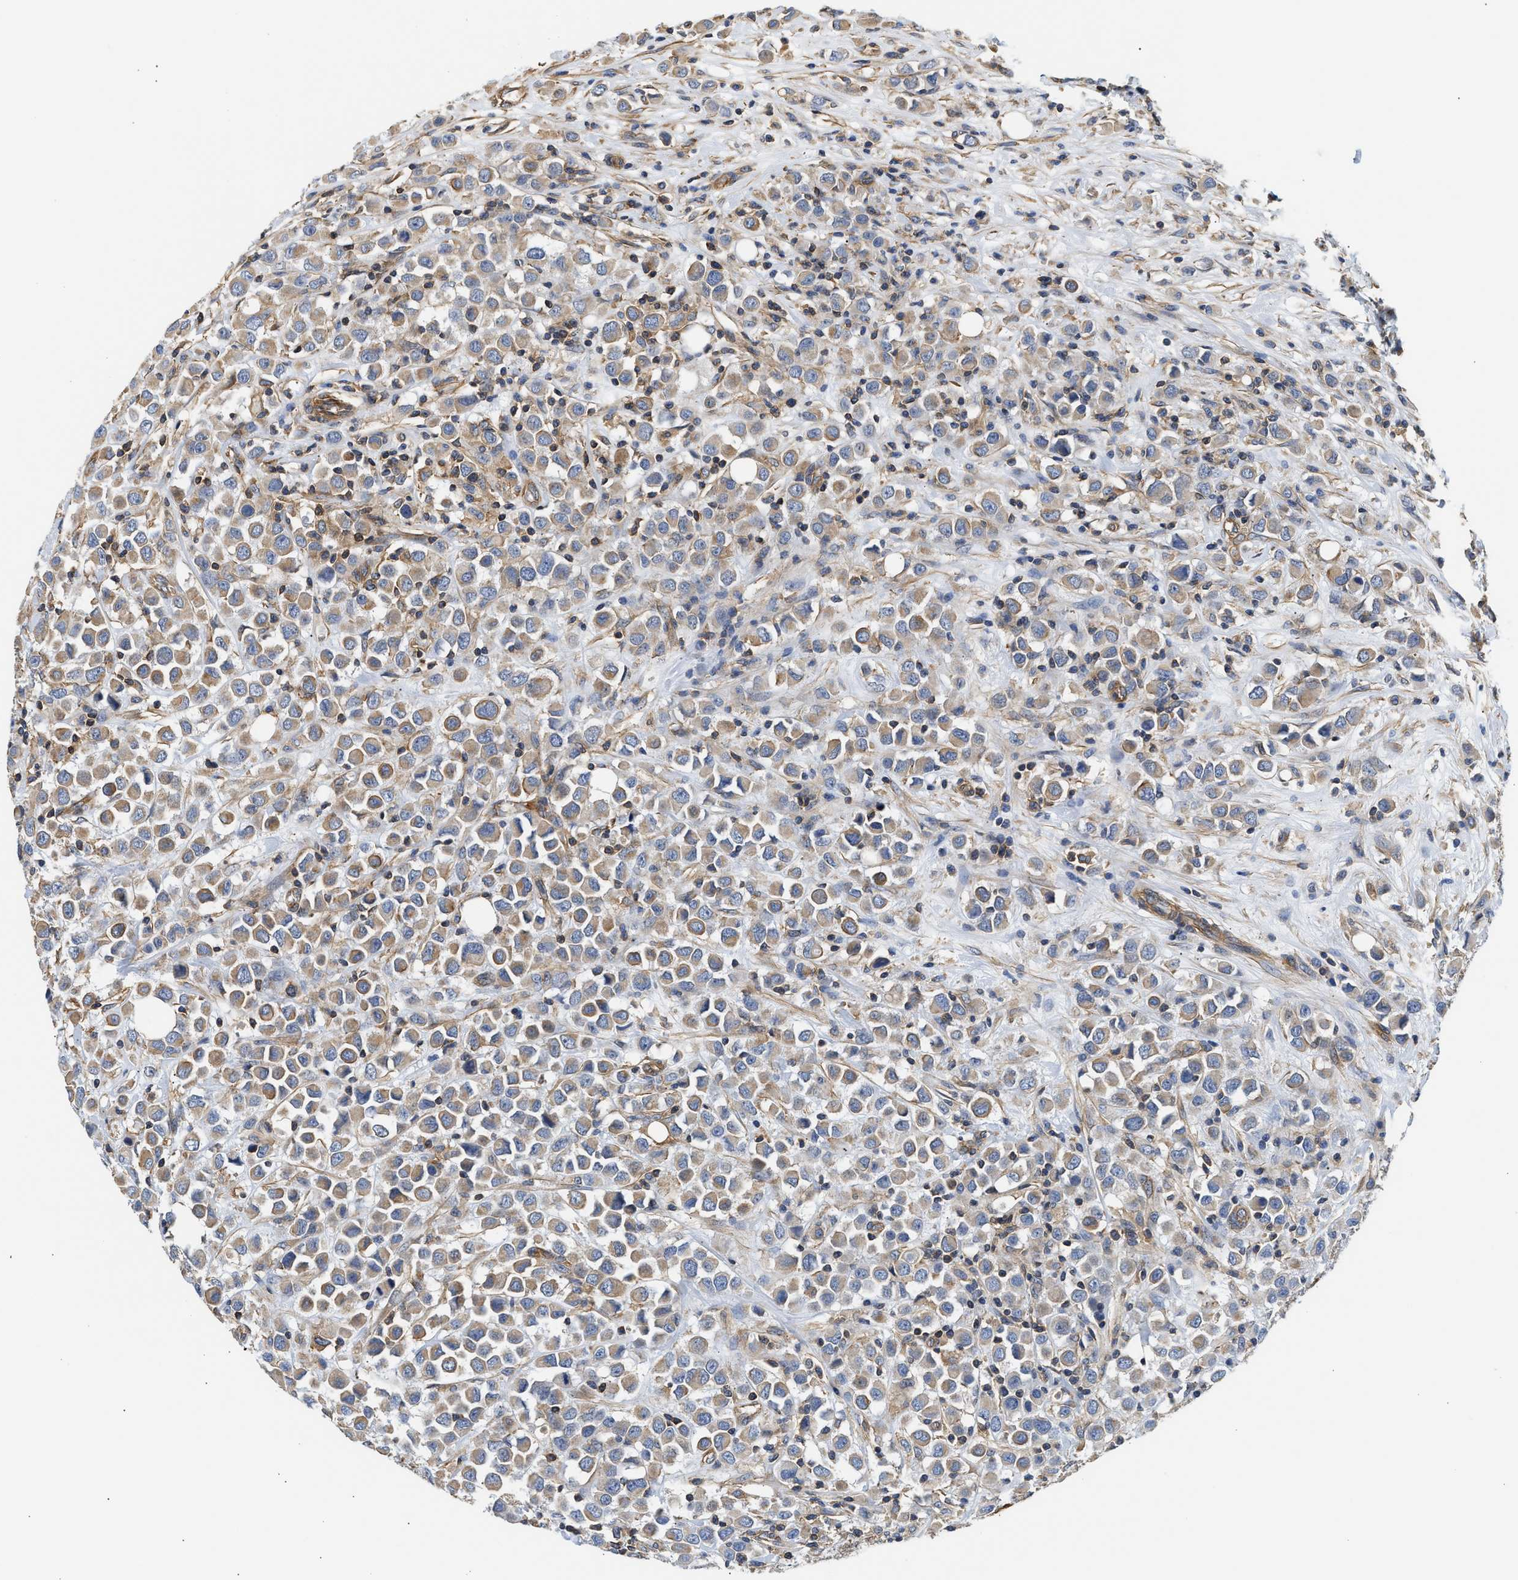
{"staining": {"intensity": "weak", "quantity": ">75%", "location": "cytoplasmic/membranous"}, "tissue": "breast cancer", "cell_type": "Tumor cells", "image_type": "cancer", "snomed": [{"axis": "morphology", "description": "Duct carcinoma"}, {"axis": "topography", "description": "Breast"}], "caption": "Human breast cancer (infiltrating ductal carcinoma) stained with a protein marker demonstrates weak staining in tumor cells.", "gene": "SAMD9L", "patient": {"sex": "female", "age": 61}}